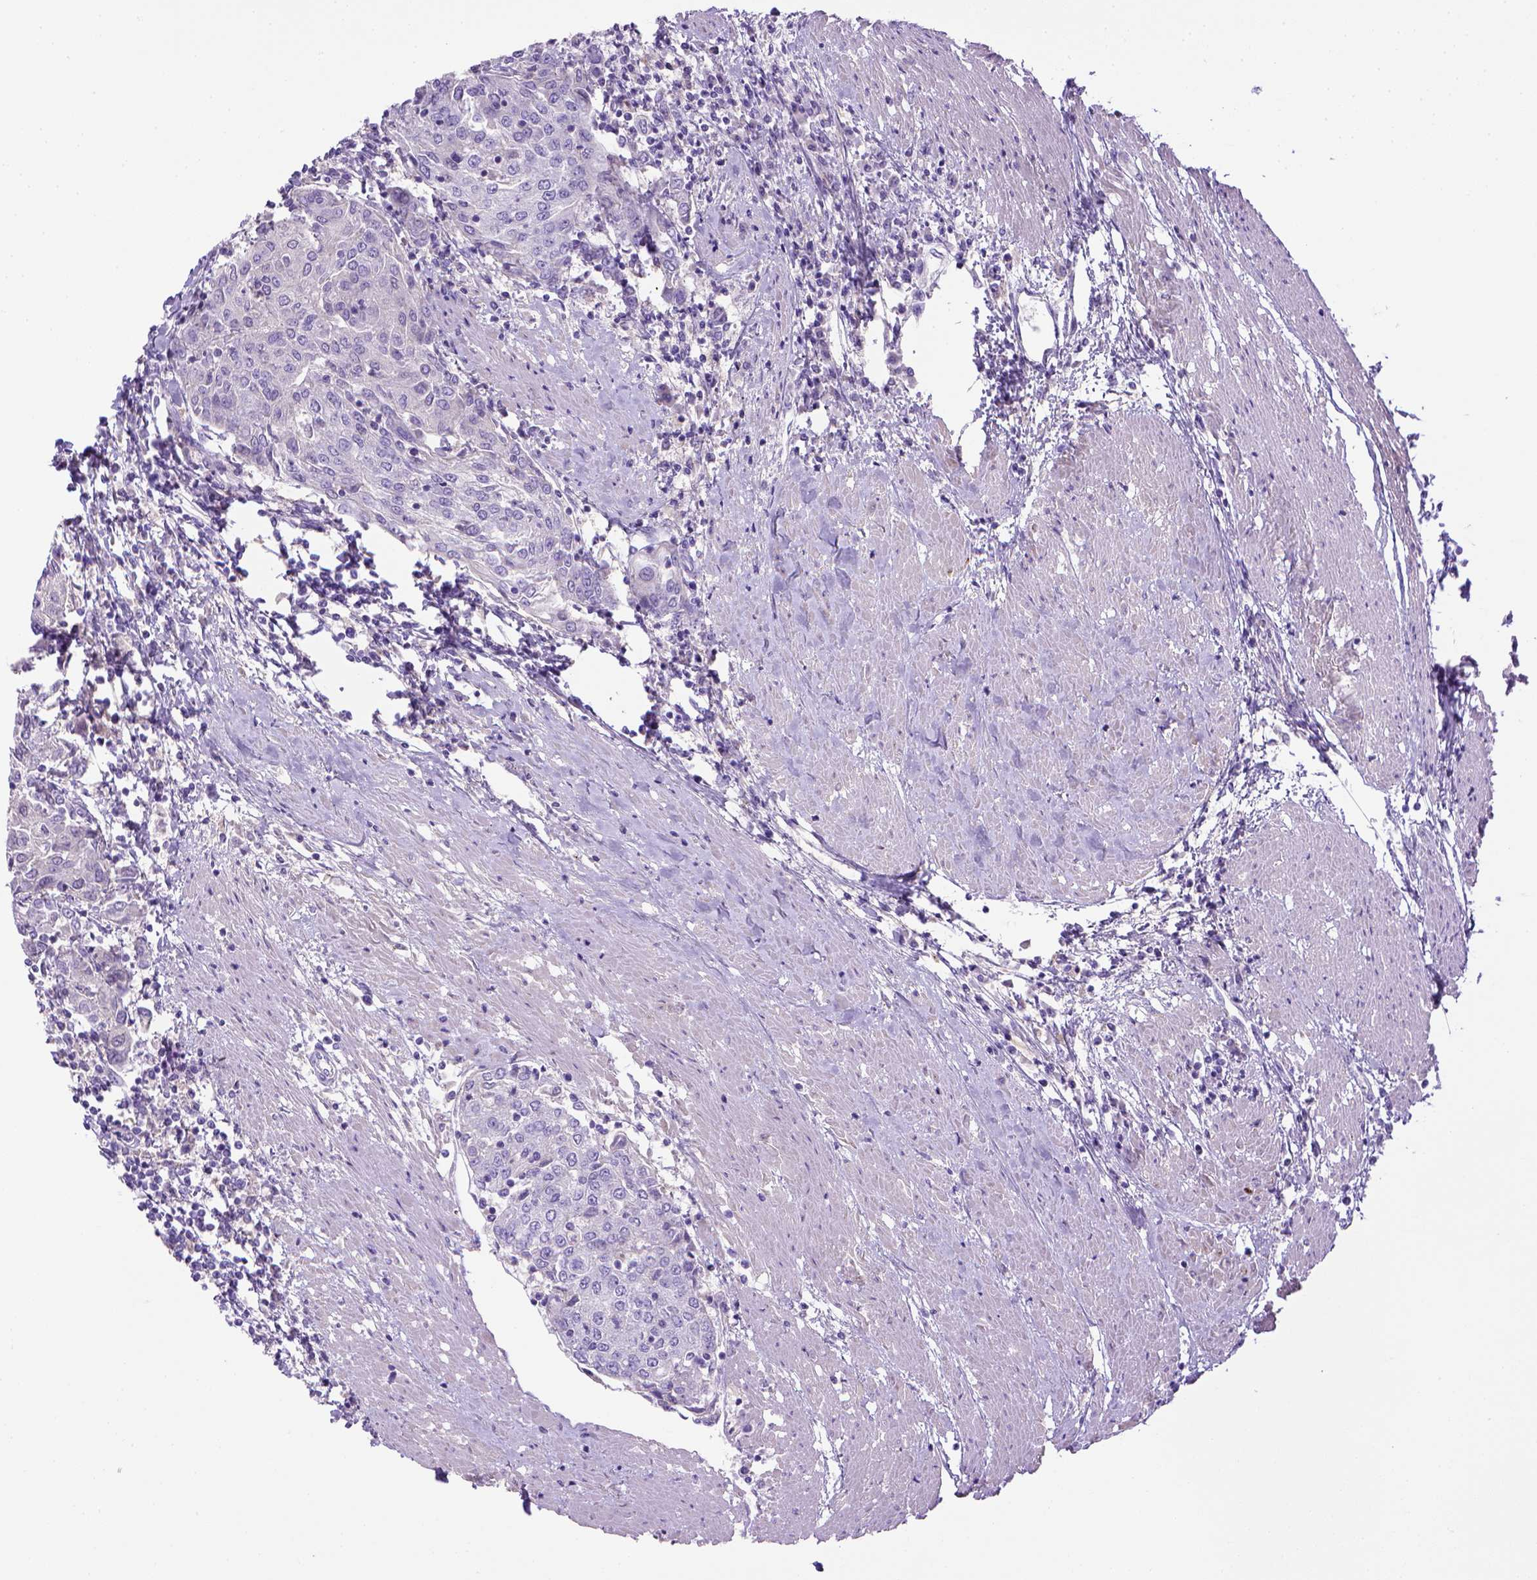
{"staining": {"intensity": "negative", "quantity": "none", "location": "none"}, "tissue": "urothelial cancer", "cell_type": "Tumor cells", "image_type": "cancer", "snomed": [{"axis": "morphology", "description": "Urothelial carcinoma, High grade"}, {"axis": "topography", "description": "Urinary bladder"}], "caption": "Micrograph shows no significant protein positivity in tumor cells of urothelial cancer. (Brightfield microscopy of DAB IHC at high magnification).", "gene": "BAAT", "patient": {"sex": "female", "age": 85}}